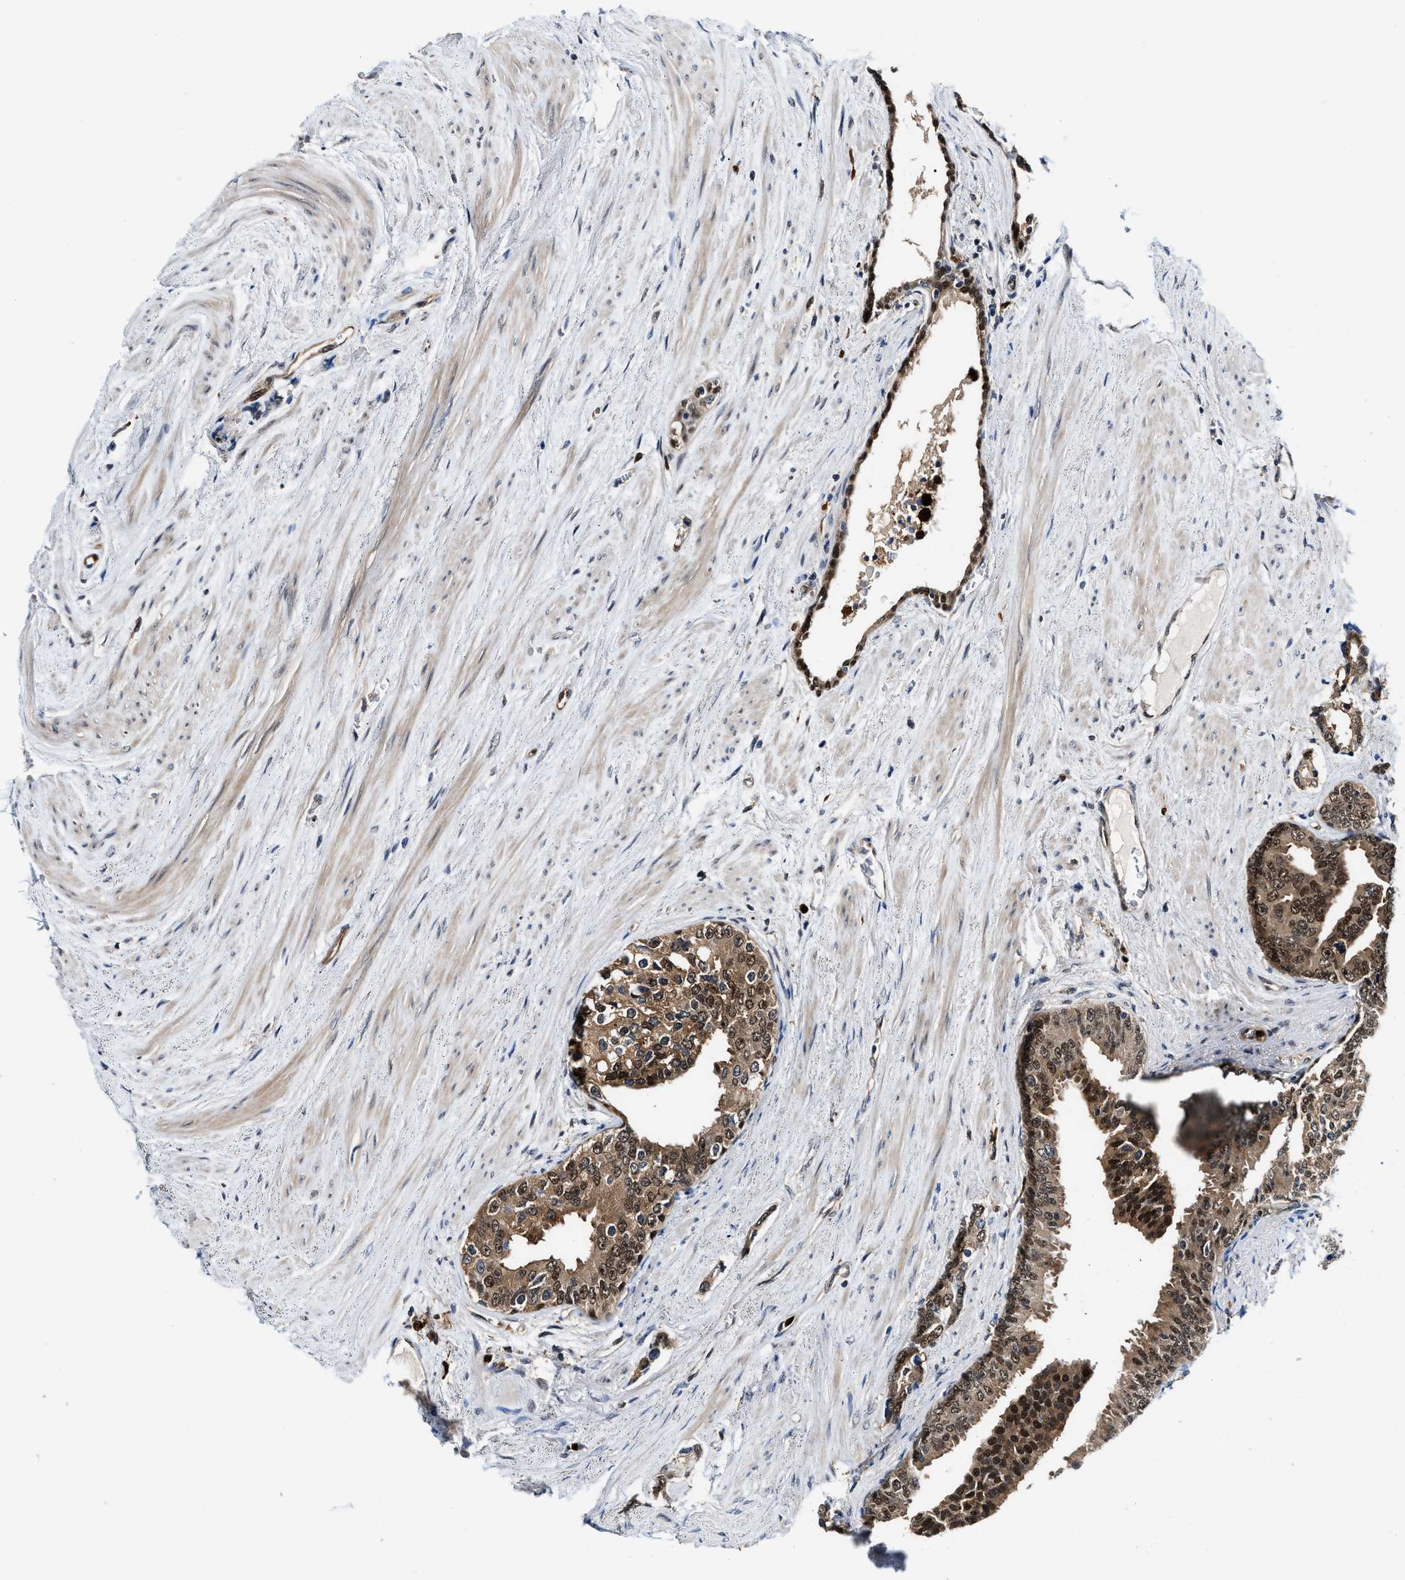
{"staining": {"intensity": "moderate", "quantity": ">75%", "location": "cytoplasmic/membranous,nuclear"}, "tissue": "prostate cancer", "cell_type": "Tumor cells", "image_type": "cancer", "snomed": [{"axis": "morphology", "description": "Adenocarcinoma, High grade"}, {"axis": "topography", "description": "Prostate"}], "caption": "Brown immunohistochemical staining in adenocarcinoma (high-grade) (prostate) demonstrates moderate cytoplasmic/membranous and nuclear staining in about >75% of tumor cells.", "gene": "LTA4H", "patient": {"sex": "male", "age": 71}}